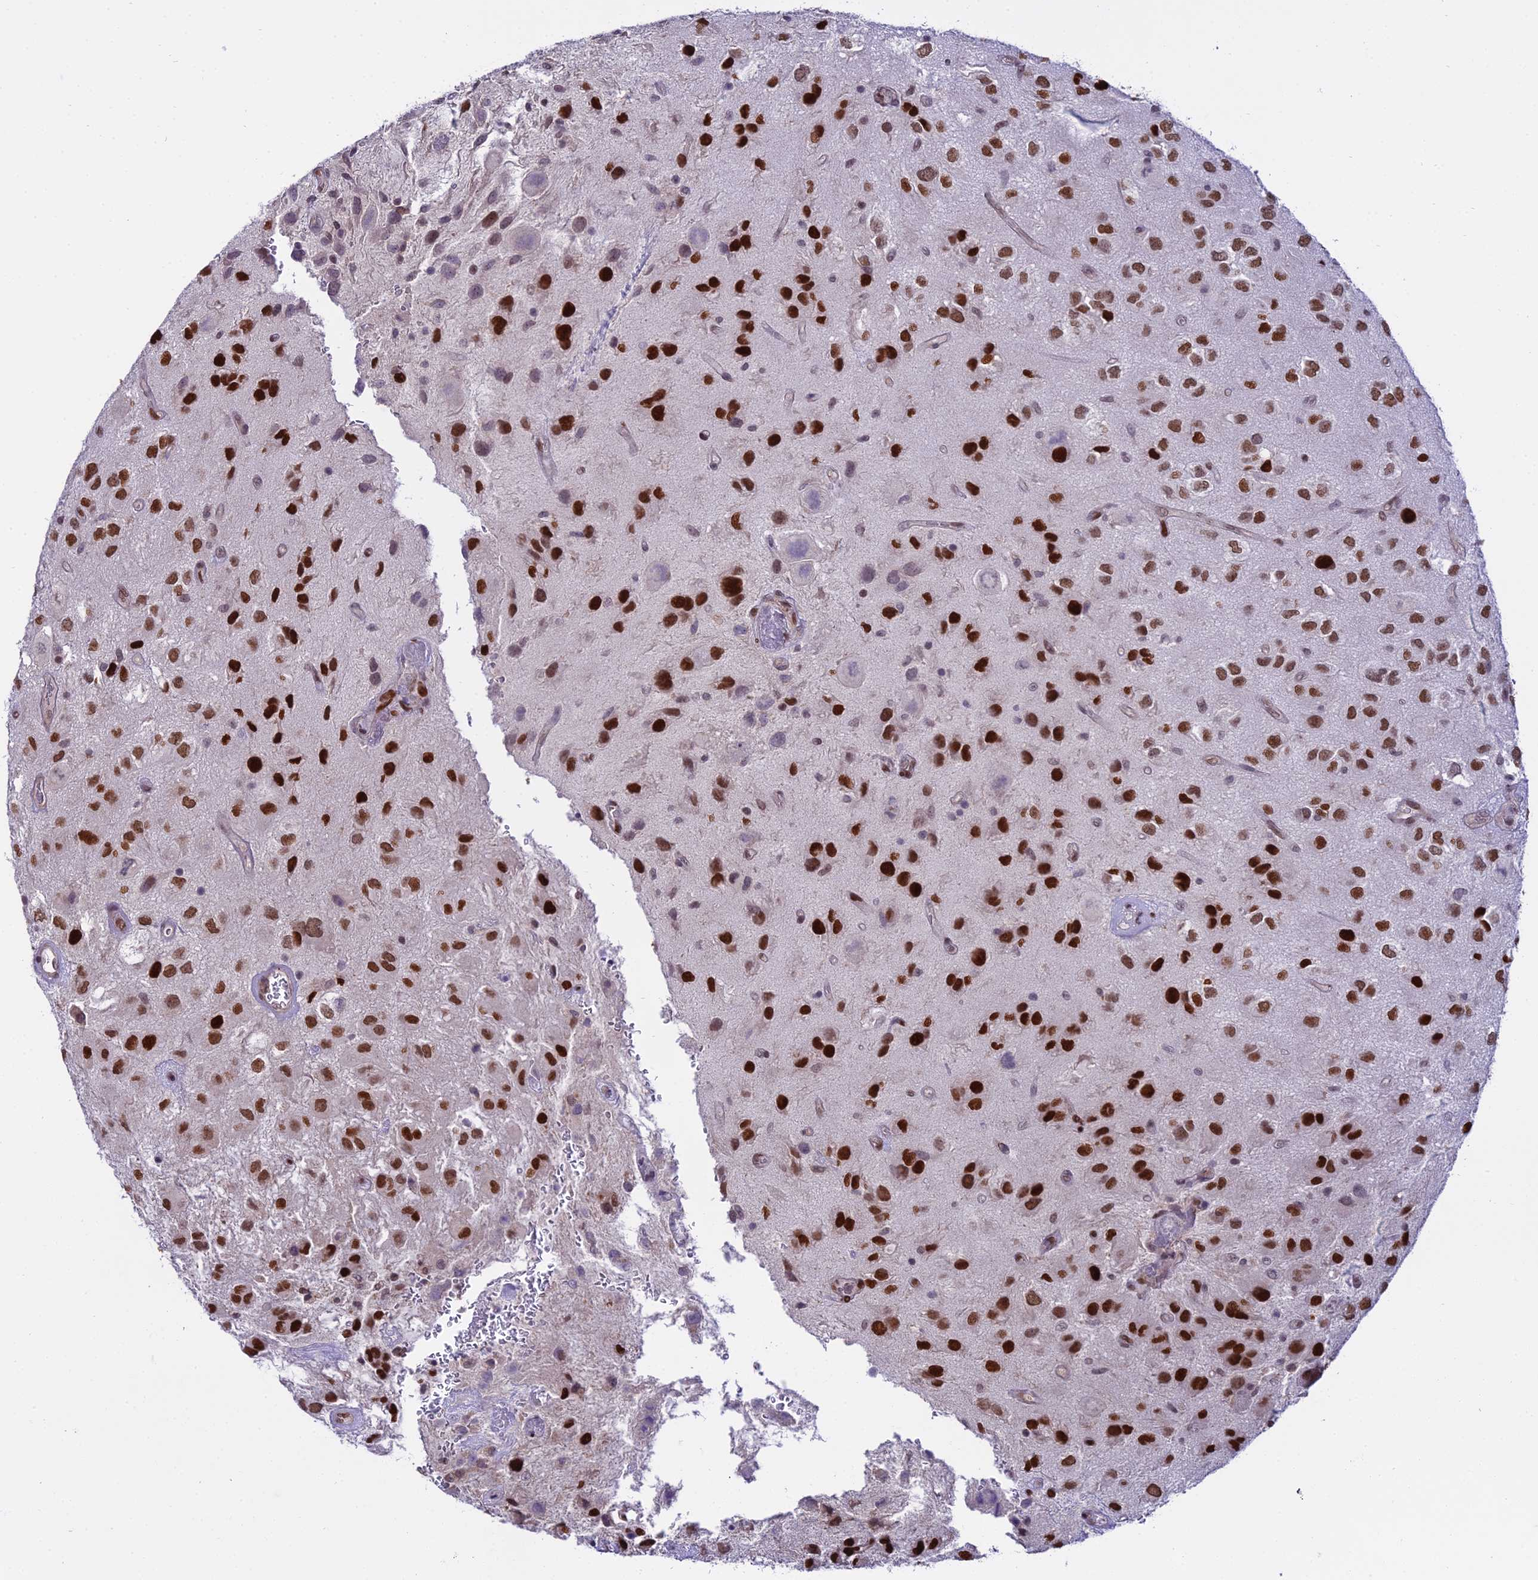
{"staining": {"intensity": "strong", "quantity": ">75%", "location": "nuclear"}, "tissue": "glioma", "cell_type": "Tumor cells", "image_type": "cancer", "snomed": [{"axis": "morphology", "description": "Glioma, malignant, Low grade"}, {"axis": "topography", "description": "Brain"}], "caption": "Immunohistochemistry (IHC) staining of glioma, which shows high levels of strong nuclear expression in approximately >75% of tumor cells indicating strong nuclear protein positivity. The staining was performed using DAB (3,3'-diaminobenzidine) (brown) for protein detection and nuclei were counterstained in hematoxylin (blue).", "gene": "ZNF707", "patient": {"sex": "male", "age": 66}}